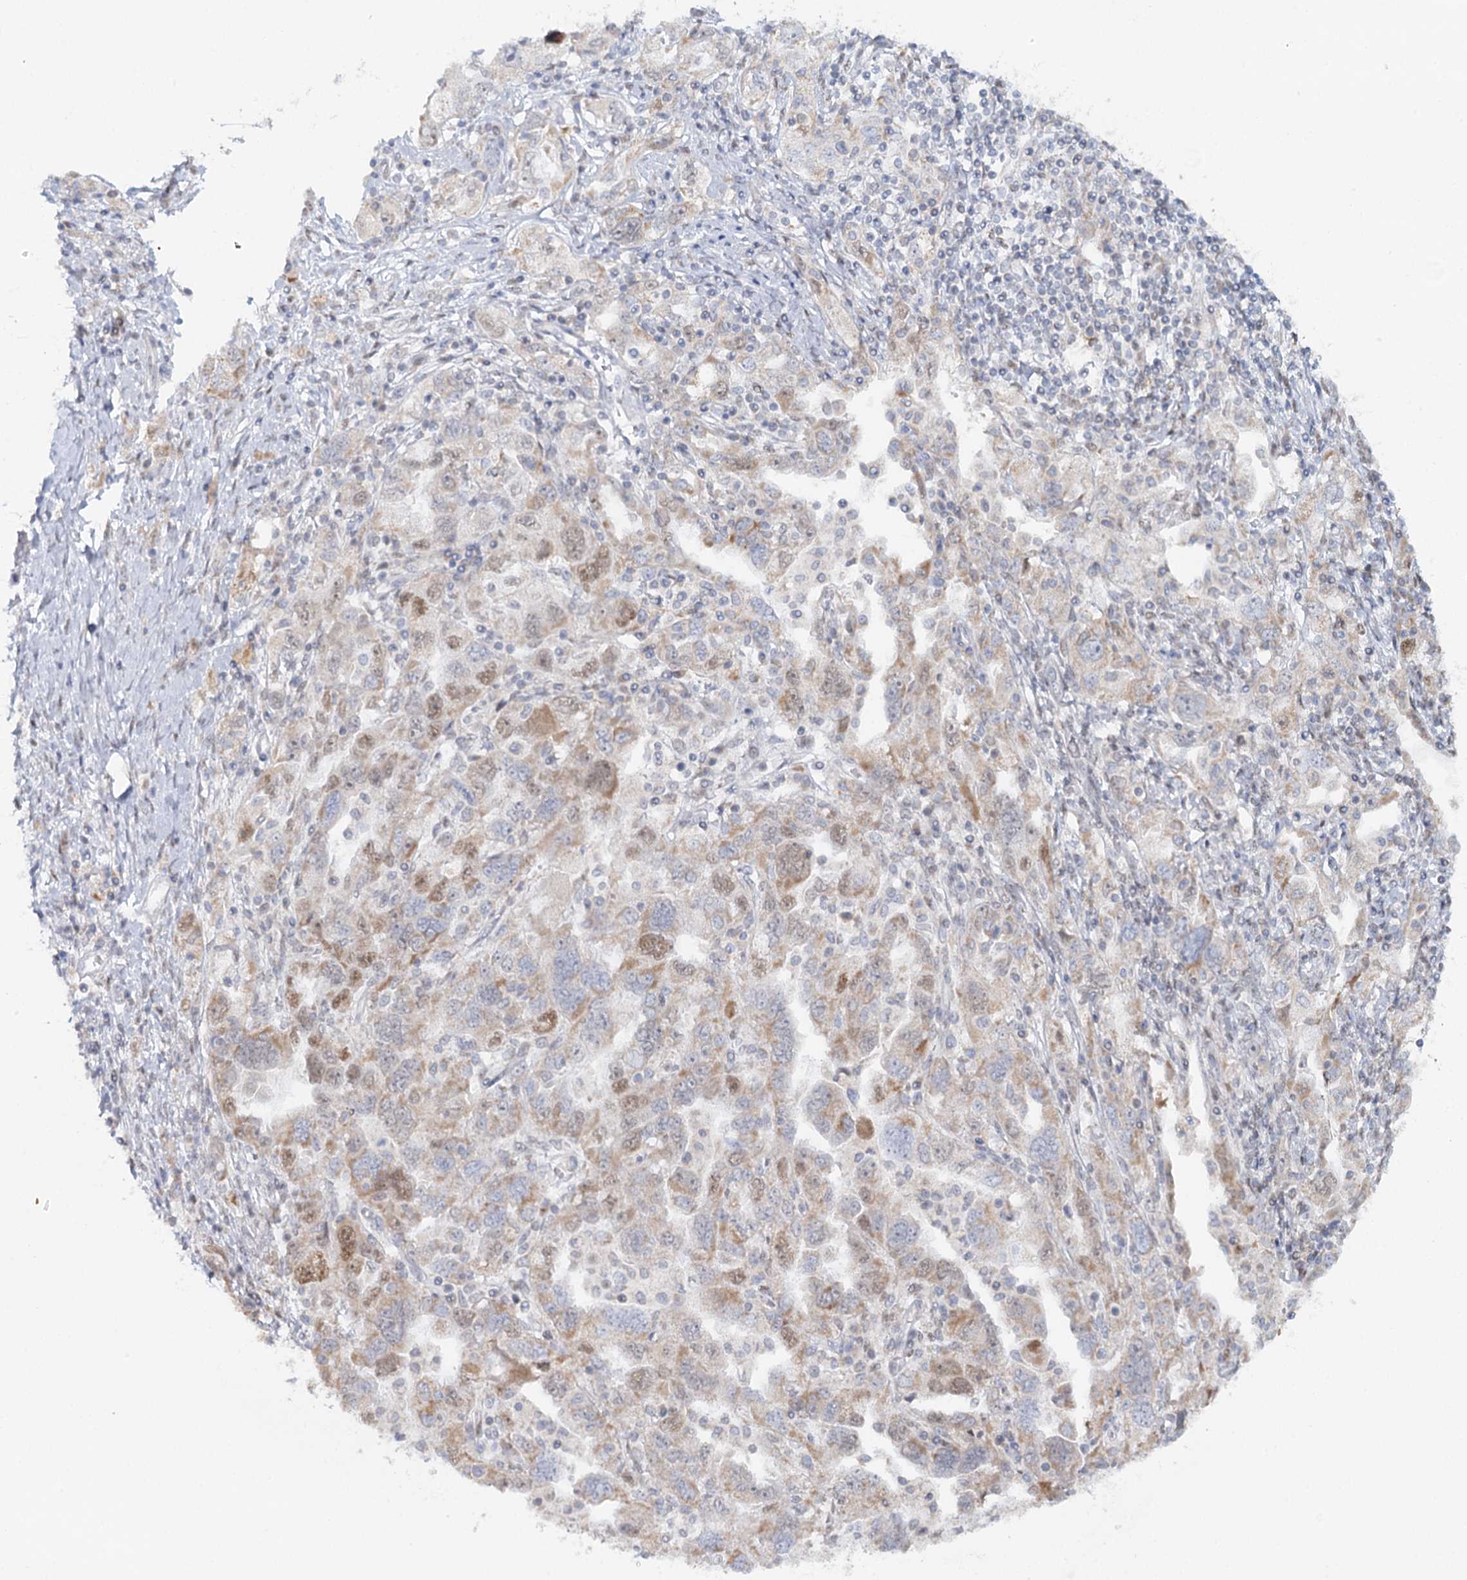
{"staining": {"intensity": "moderate", "quantity": "25%-75%", "location": "cytoplasmic/membranous,nuclear"}, "tissue": "ovarian cancer", "cell_type": "Tumor cells", "image_type": "cancer", "snomed": [{"axis": "morphology", "description": "Carcinoma, NOS"}, {"axis": "morphology", "description": "Cystadenocarcinoma, serous, NOS"}, {"axis": "topography", "description": "Ovary"}], "caption": "Brown immunohistochemical staining in human ovarian serous cystadenocarcinoma displays moderate cytoplasmic/membranous and nuclear positivity in about 25%-75% of tumor cells.", "gene": "PSAPL1", "patient": {"sex": "female", "age": 69}}